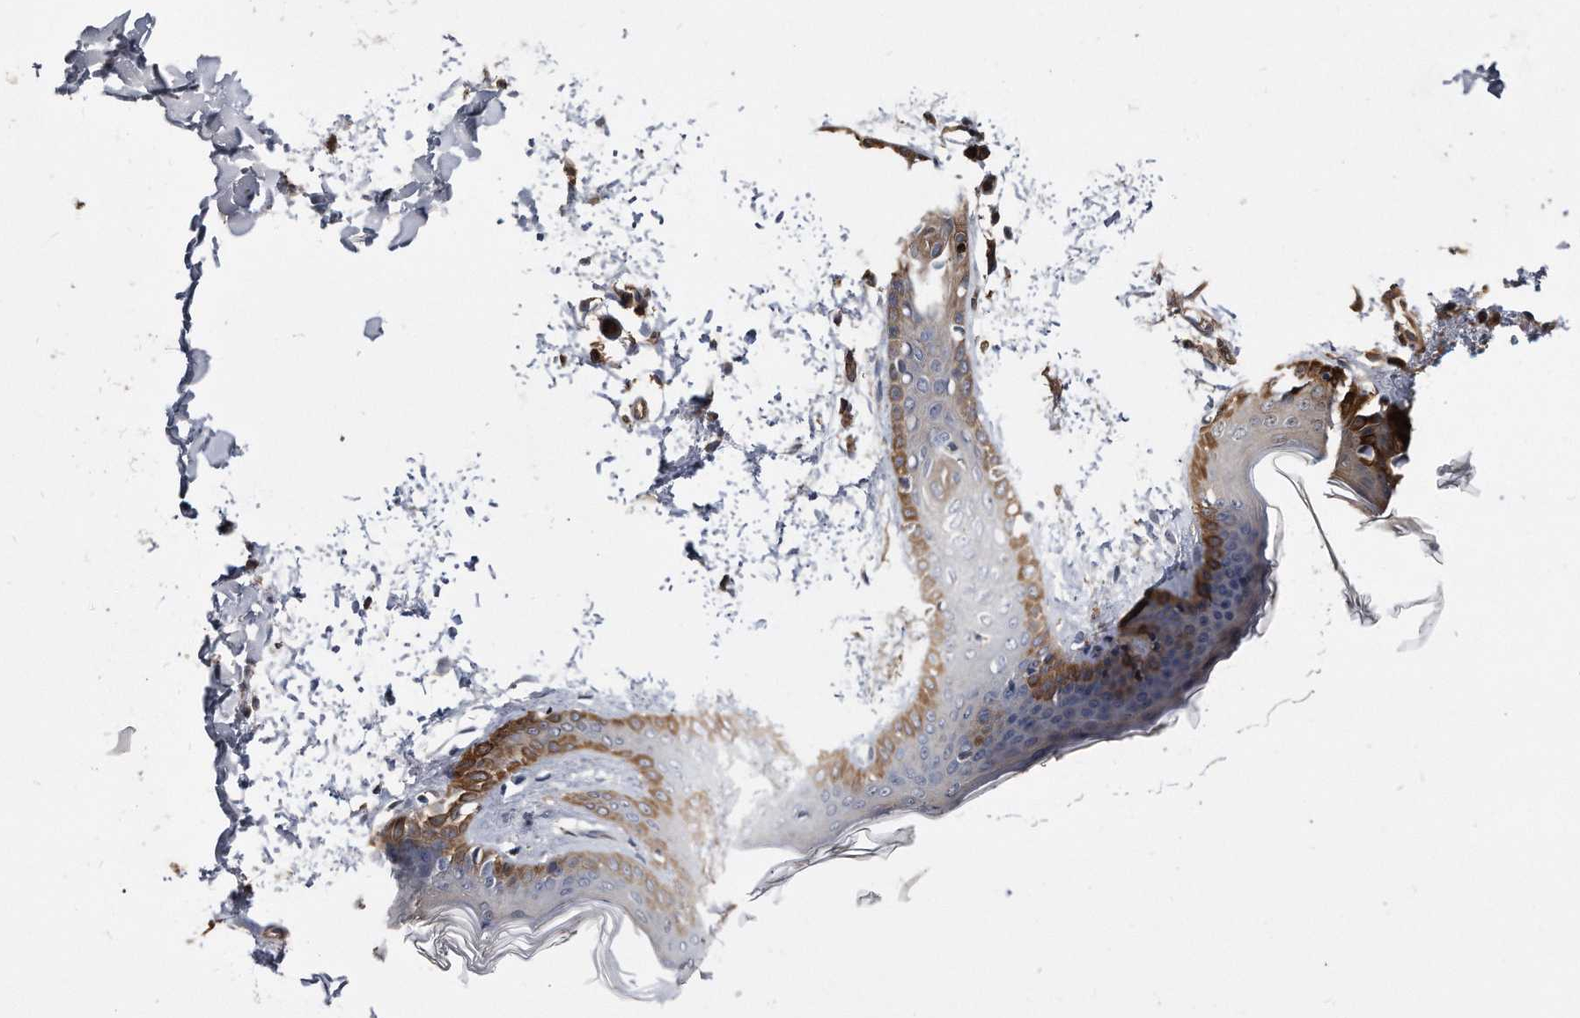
{"staining": {"intensity": "weak", "quantity": "25%-75%", "location": "cytoplasmic/membranous"}, "tissue": "skin", "cell_type": "Fibroblasts", "image_type": "normal", "snomed": [{"axis": "morphology", "description": "Normal tissue, NOS"}, {"axis": "topography", "description": "Skin"}], "caption": "High-power microscopy captured an IHC photomicrograph of normal skin, revealing weak cytoplasmic/membranous positivity in about 25%-75% of fibroblasts. (Stains: DAB in brown, nuclei in blue, Microscopy: brightfield microscopy at high magnification).", "gene": "KCND3", "patient": {"sex": "female", "age": 17}}